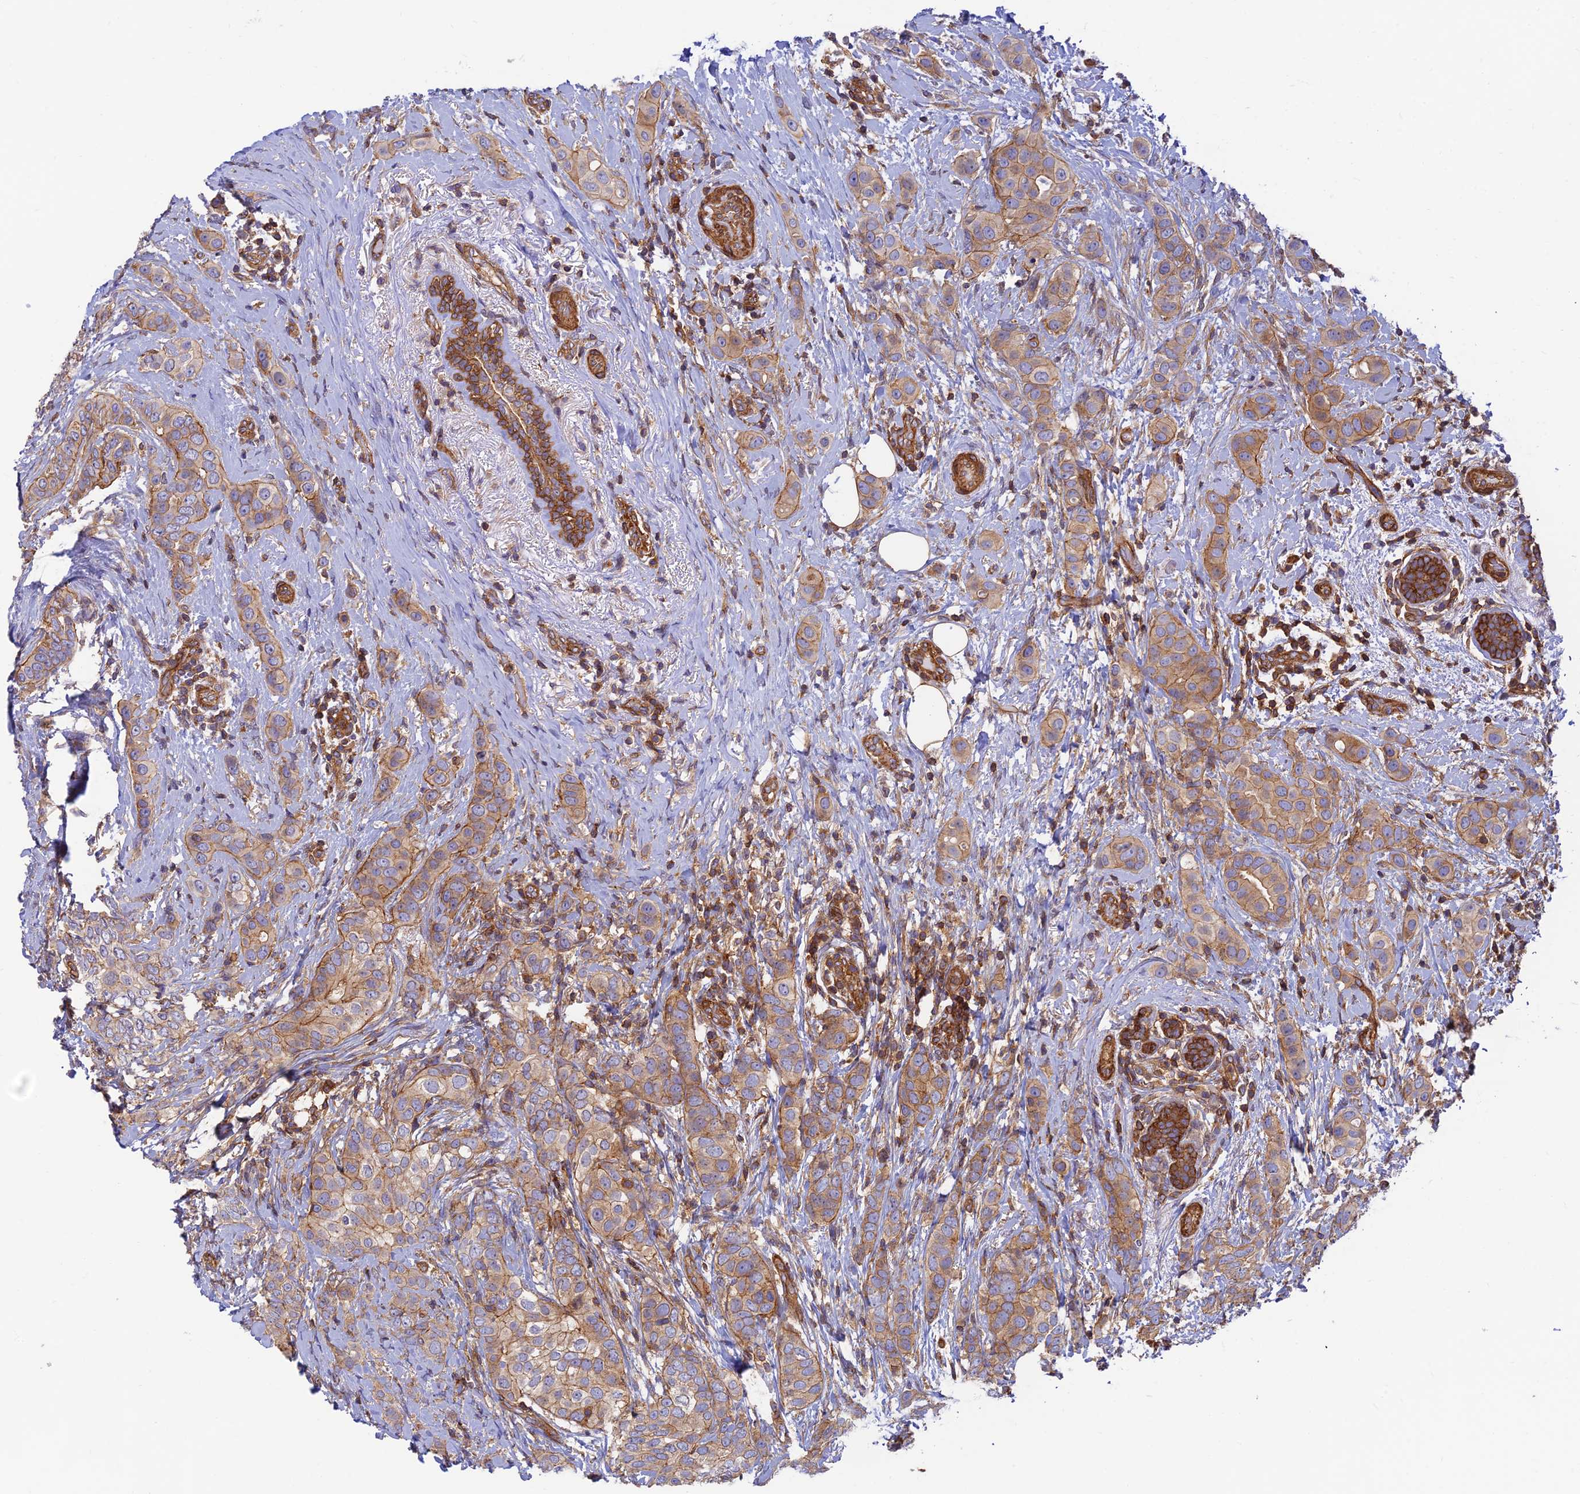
{"staining": {"intensity": "weak", "quantity": "25%-75%", "location": "cytoplasmic/membranous"}, "tissue": "breast cancer", "cell_type": "Tumor cells", "image_type": "cancer", "snomed": [{"axis": "morphology", "description": "Lobular carcinoma"}, {"axis": "topography", "description": "Breast"}], "caption": "An image of lobular carcinoma (breast) stained for a protein displays weak cytoplasmic/membranous brown staining in tumor cells.", "gene": "PPP1R12C", "patient": {"sex": "female", "age": 51}}